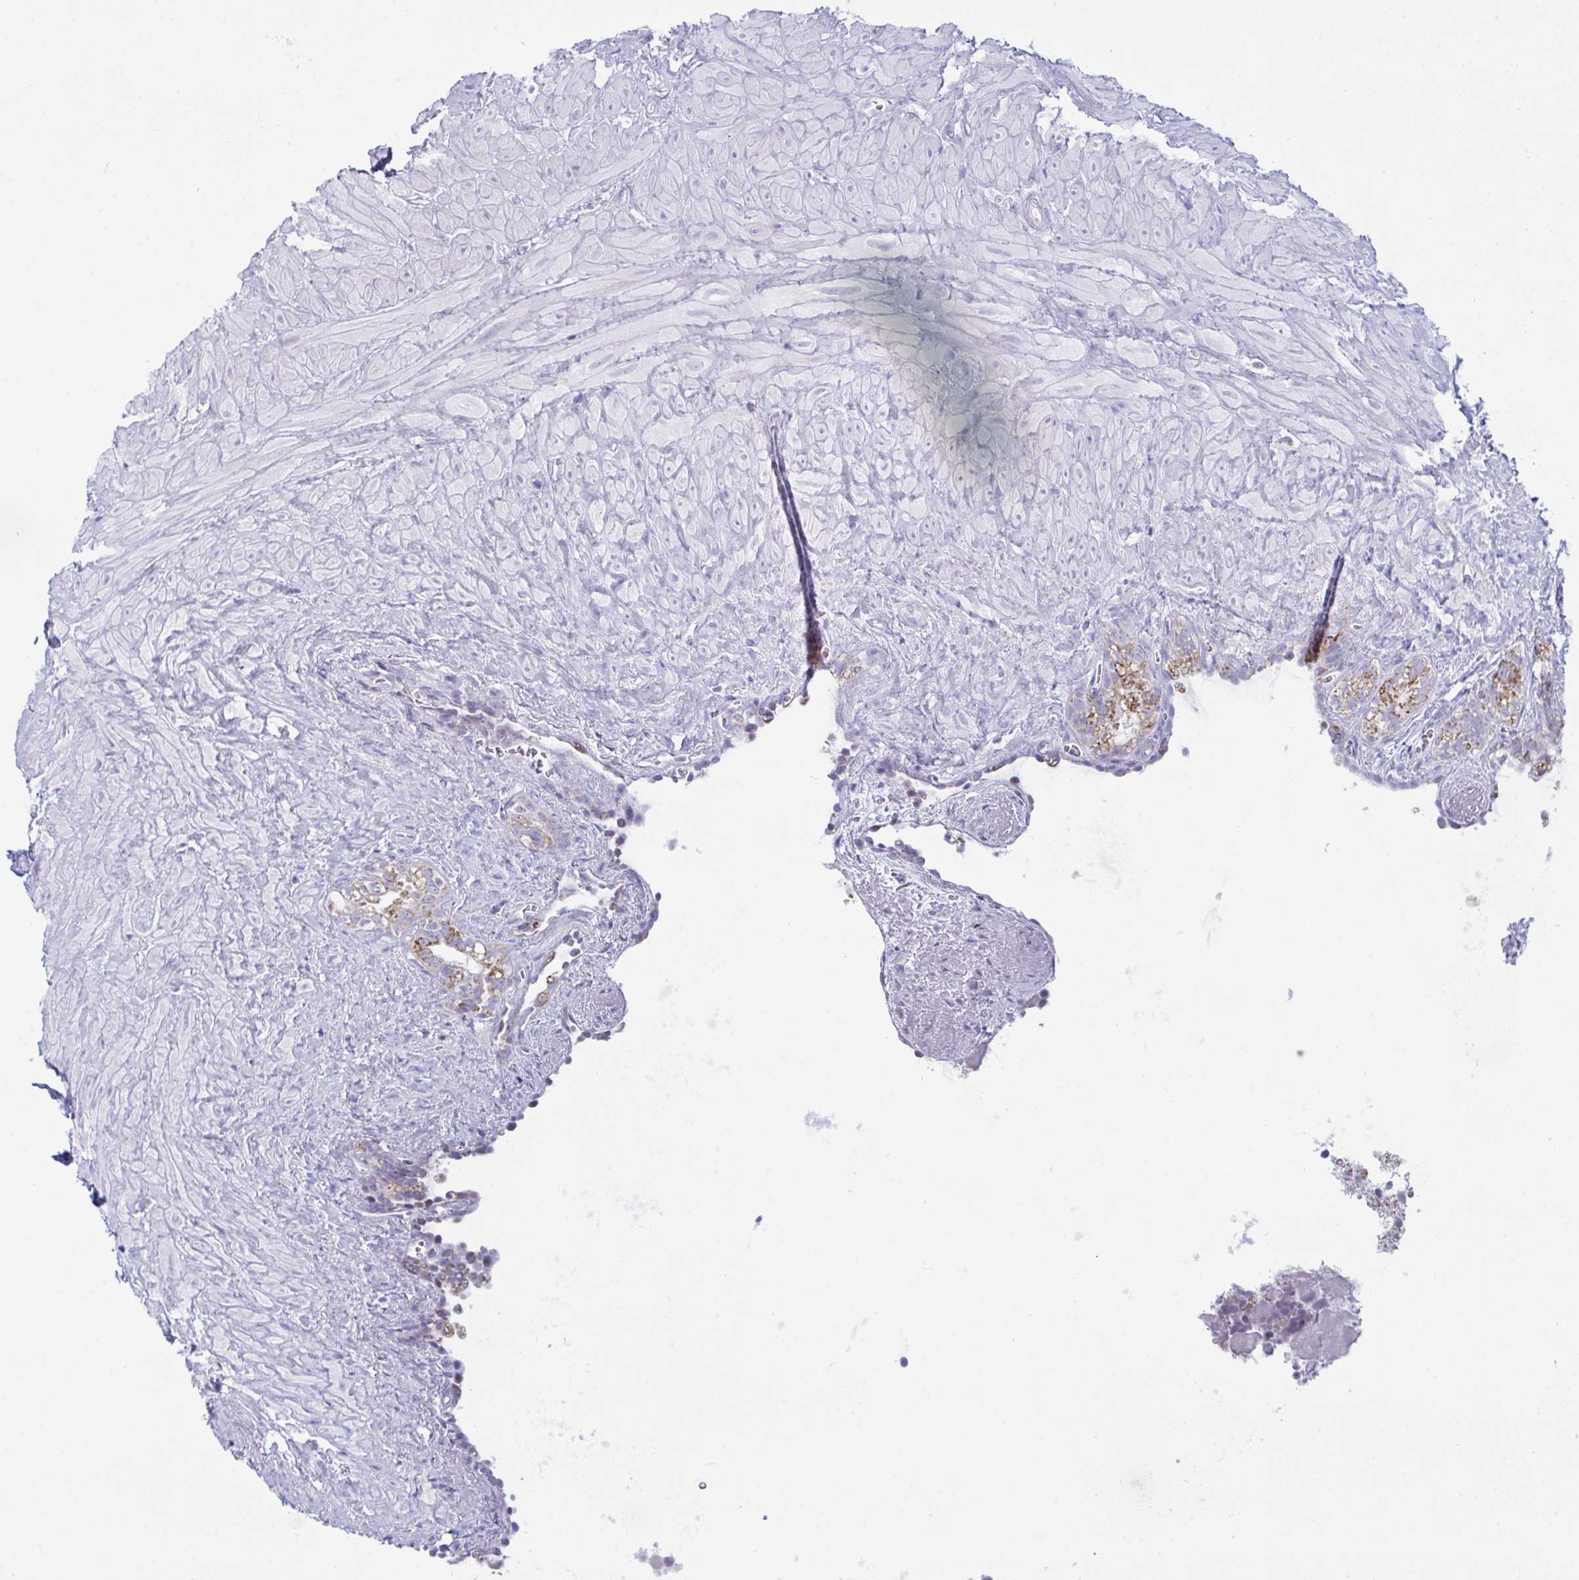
{"staining": {"intensity": "moderate", "quantity": ">75%", "location": "cytoplasmic/membranous"}, "tissue": "seminal vesicle", "cell_type": "Glandular cells", "image_type": "normal", "snomed": [{"axis": "morphology", "description": "Normal tissue, NOS"}, {"axis": "topography", "description": "Seminal veicle"}], "caption": "Glandular cells display medium levels of moderate cytoplasmic/membranous staining in about >75% of cells in normal seminal vesicle.", "gene": "BBS1", "patient": {"sex": "male", "age": 76}}